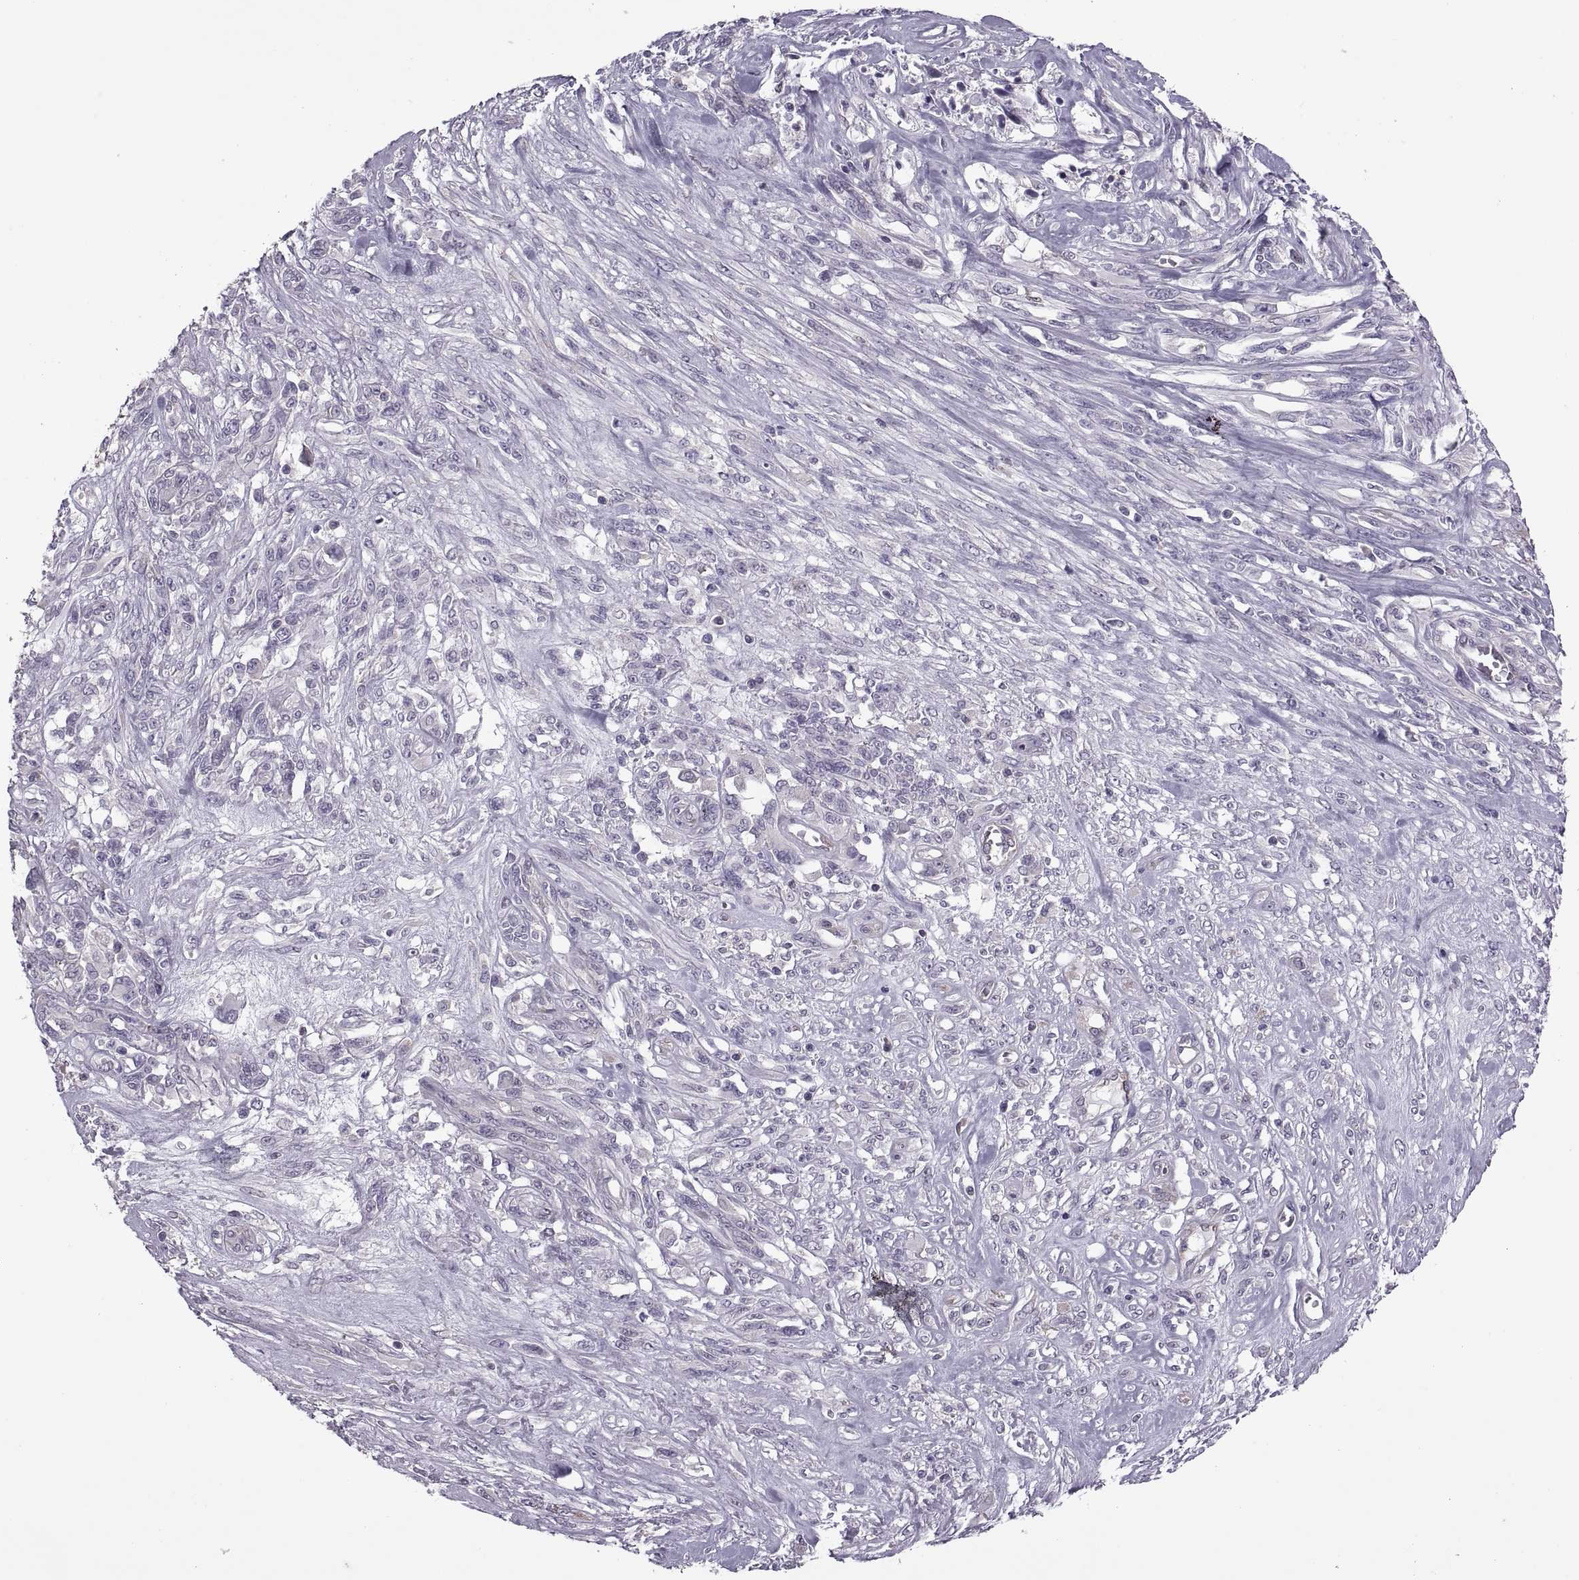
{"staining": {"intensity": "negative", "quantity": "none", "location": "none"}, "tissue": "melanoma", "cell_type": "Tumor cells", "image_type": "cancer", "snomed": [{"axis": "morphology", "description": "Malignant melanoma, NOS"}, {"axis": "topography", "description": "Skin"}], "caption": "A histopathology image of human malignant melanoma is negative for staining in tumor cells.", "gene": "PABPC1", "patient": {"sex": "female", "age": 91}}